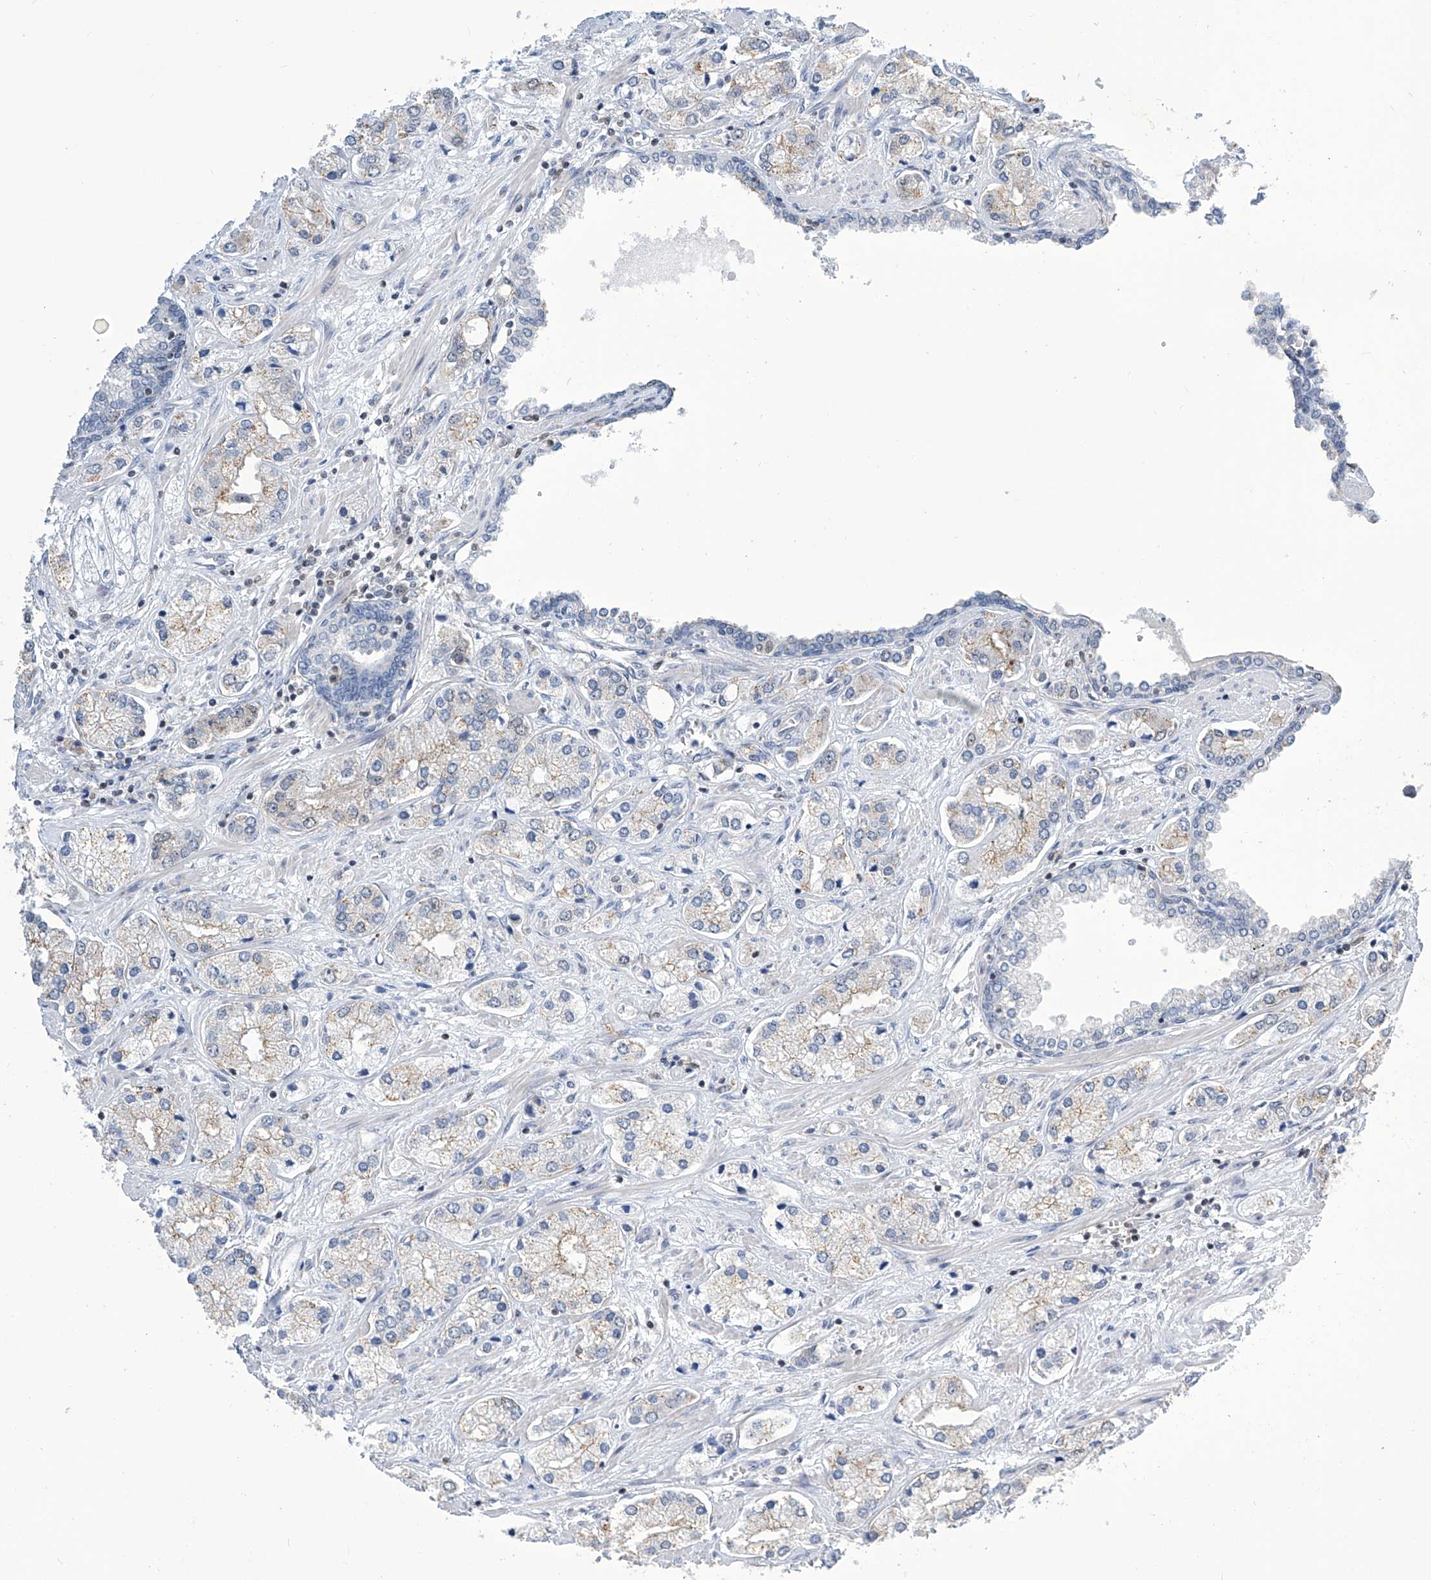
{"staining": {"intensity": "weak", "quantity": "<25%", "location": "cytoplasmic/membranous"}, "tissue": "prostate cancer", "cell_type": "Tumor cells", "image_type": "cancer", "snomed": [{"axis": "morphology", "description": "Adenocarcinoma, High grade"}, {"axis": "topography", "description": "Prostate"}], "caption": "IHC histopathology image of neoplastic tissue: human adenocarcinoma (high-grade) (prostate) stained with DAB (3,3'-diaminobenzidine) exhibits no significant protein expression in tumor cells. (DAB IHC with hematoxylin counter stain).", "gene": "SREBF2", "patient": {"sex": "male", "age": 66}}